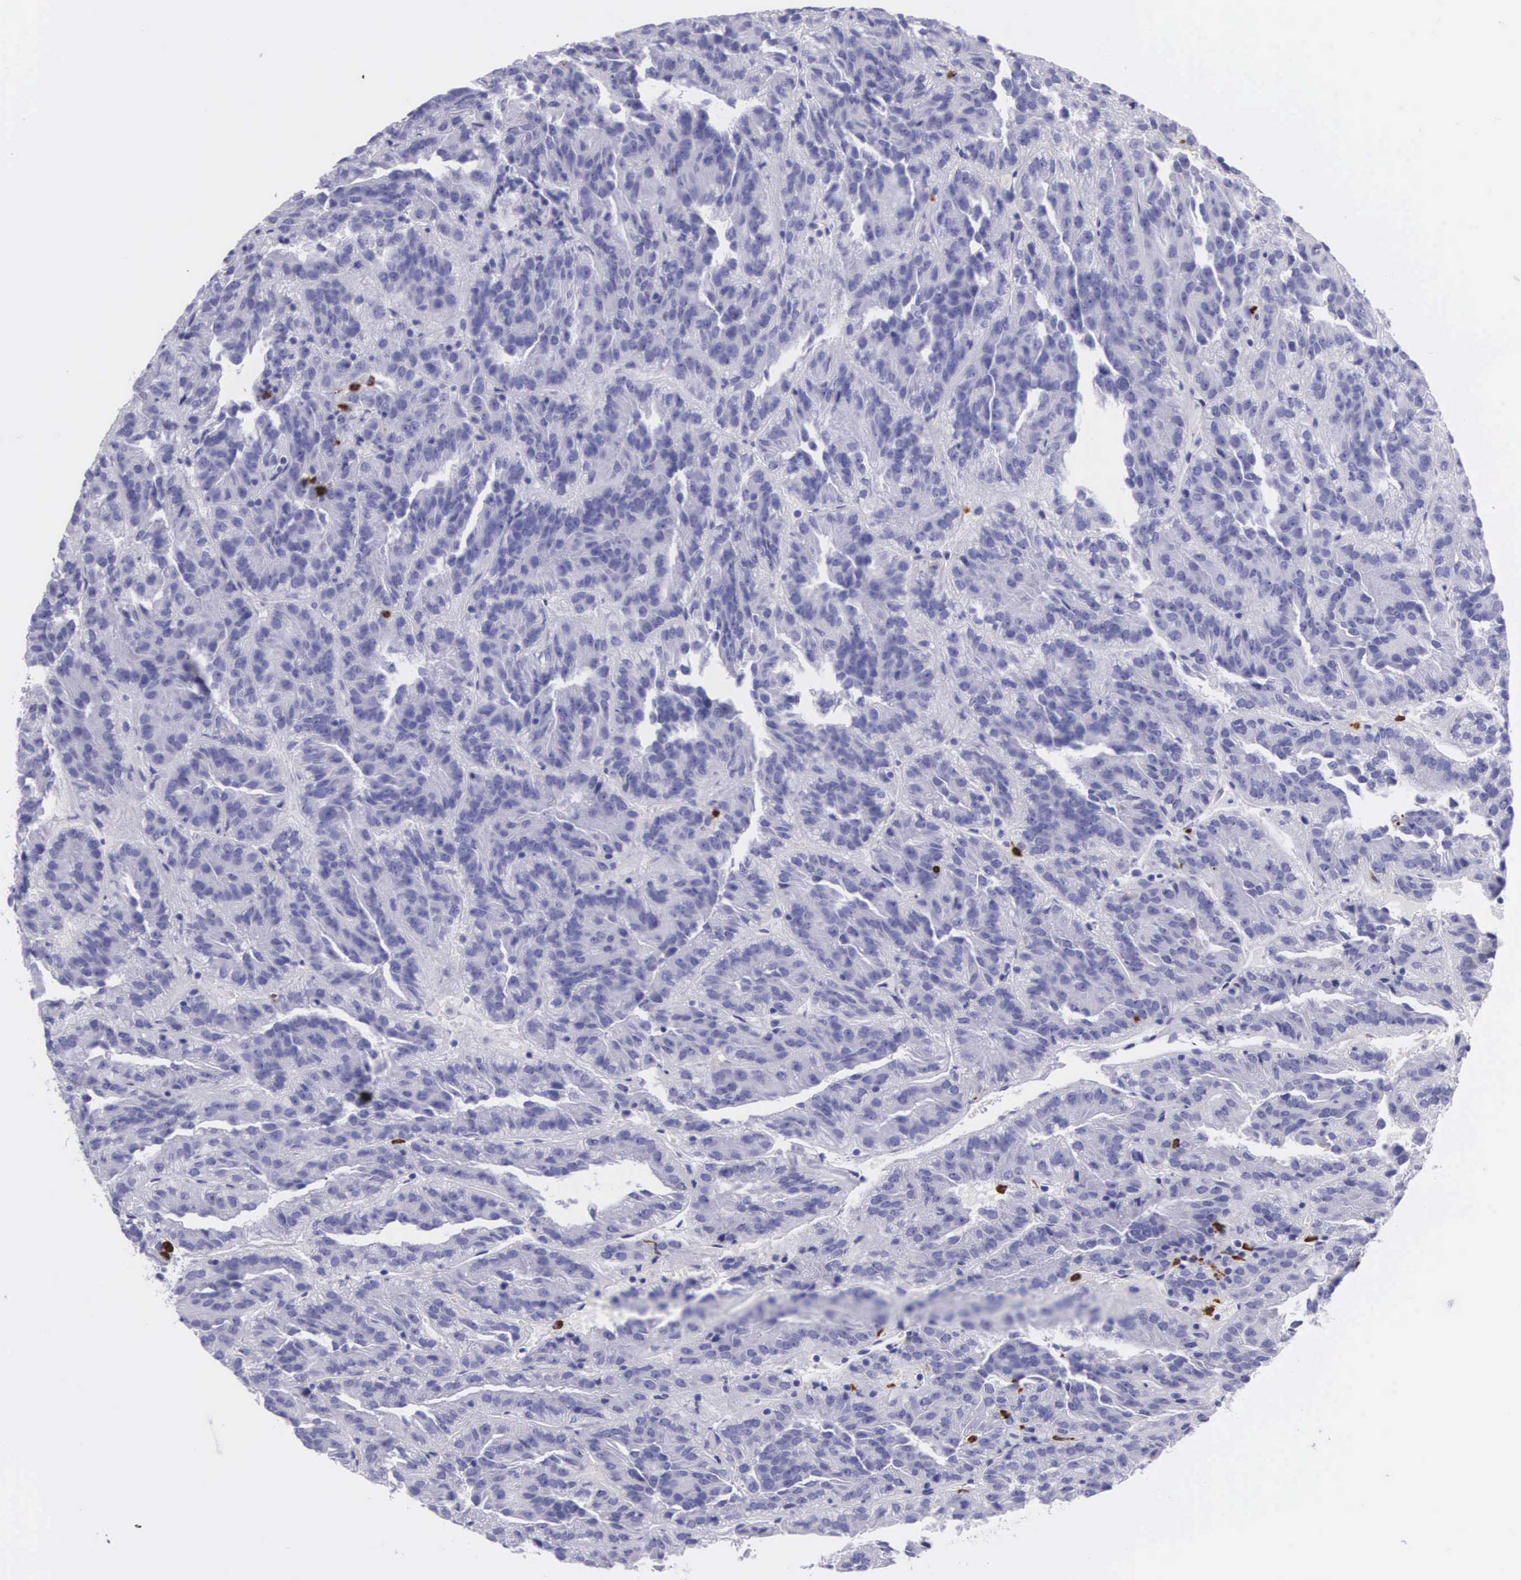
{"staining": {"intensity": "negative", "quantity": "none", "location": "none"}, "tissue": "renal cancer", "cell_type": "Tumor cells", "image_type": "cancer", "snomed": [{"axis": "morphology", "description": "Adenocarcinoma, NOS"}, {"axis": "topography", "description": "Kidney"}], "caption": "Human adenocarcinoma (renal) stained for a protein using immunohistochemistry (IHC) displays no staining in tumor cells.", "gene": "FCN1", "patient": {"sex": "male", "age": 46}}